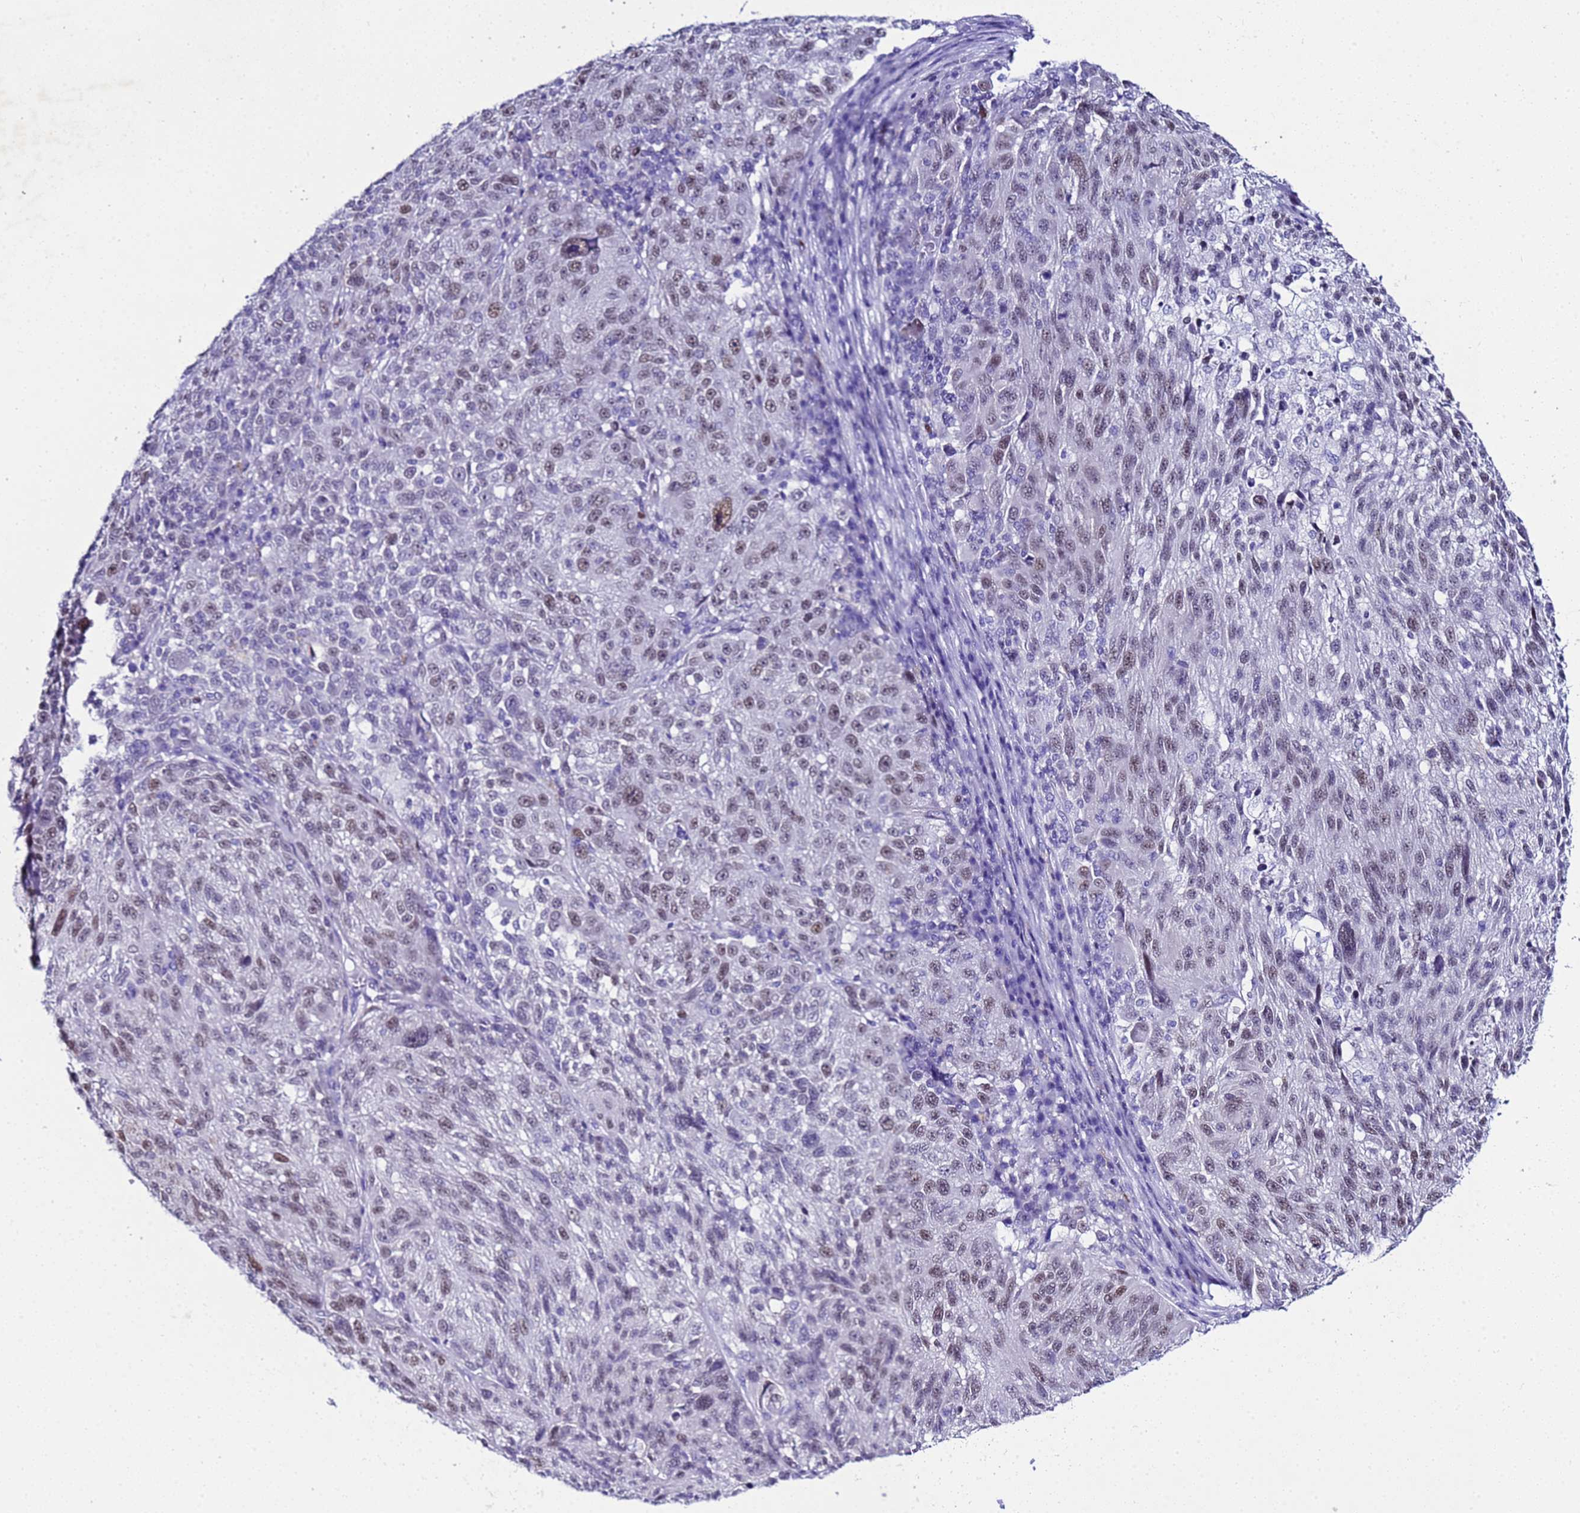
{"staining": {"intensity": "weak", "quantity": ">75%", "location": "nuclear"}, "tissue": "melanoma", "cell_type": "Tumor cells", "image_type": "cancer", "snomed": [{"axis": "morphology", "description": "Malignant melanoma, NOS"}, {"axis": "topography", "description": "Skin"}], "caption": "Human melanoma stained for a protein (brown) reveals weak nuclear positive staining in about >75% of tumor cells.", "gene": "BCL7A", "patient": {"sex": "male", "age": 53}}